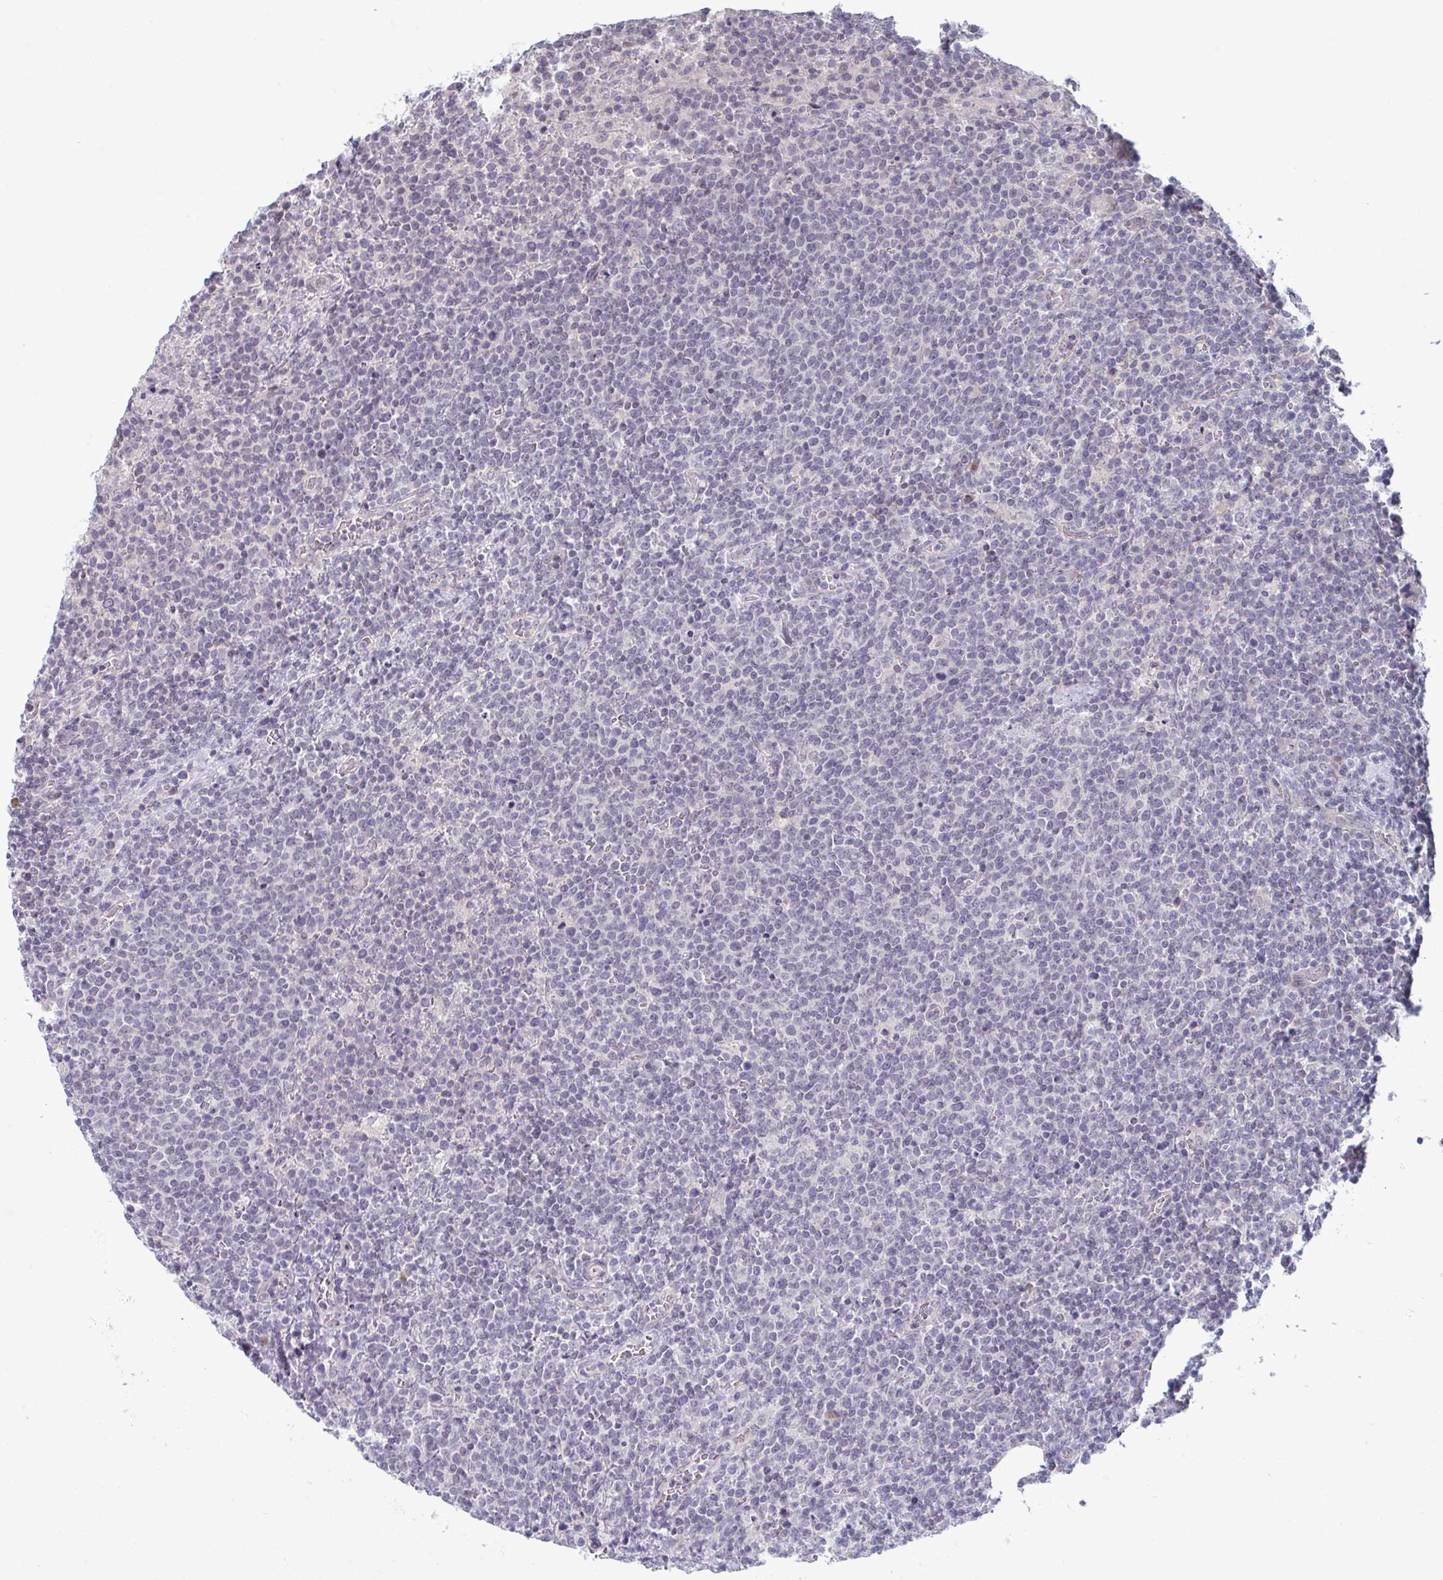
{"staining": {"intensity": "negative", "quantity": "none", "location": "none"}, "tissue": "lymphoma", "cell_type": "Tumor cells", "image_type": "cancer", "snomed": [{"axis": "morphology", "description": "Malignant lymphoma, non-Hodgkin's type, High grade"}, {"axis": "topography", "description": "Lymph node"}], "caption": "This is an IHC histopathology image of human high-grade malignant lymphoma, non-Hodgkin's type. There is no expression in tumor cells.", "gene": "ZNF214", "patient": {"sex": "male", "age": 61}}